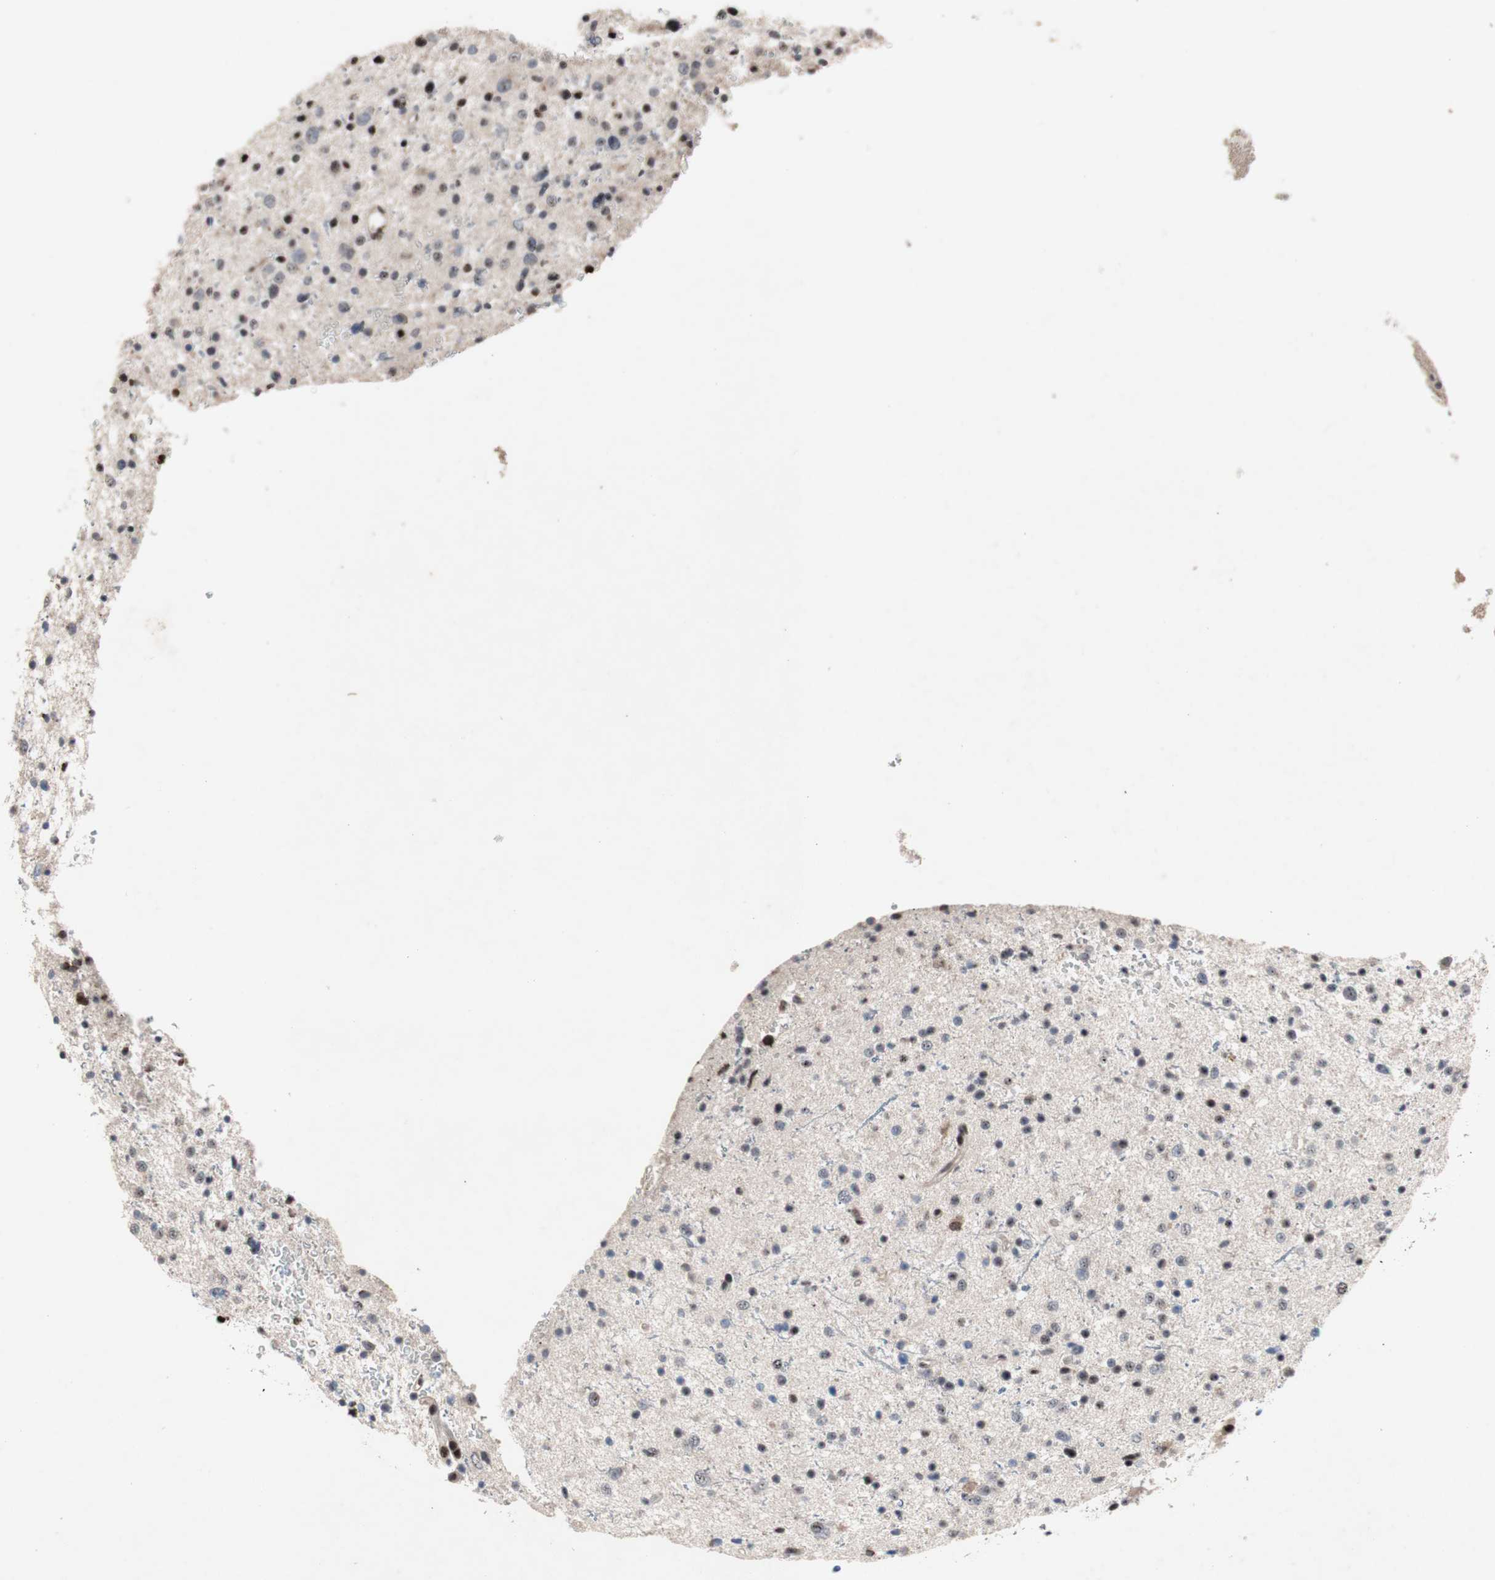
{"staining": {"intensity": "weak", "quantity": "25%-75%", "location": "nuclear"}, "tissue": "glioma", "cell_type": "Tumor cells", "image_type": "cancer", "snomed": [{"axis": "morphology", "description": "Glioma, malignant, Low grade"}, {"axis": "topography", "description": "Brain"}], "caption": "Human glioma stained with a brown dye reveals weak nuclear positive expression in approximately 25%-75% of tumor cells.", "gene": "SOX7", "patient": {"sex": "female", "age": 37}}